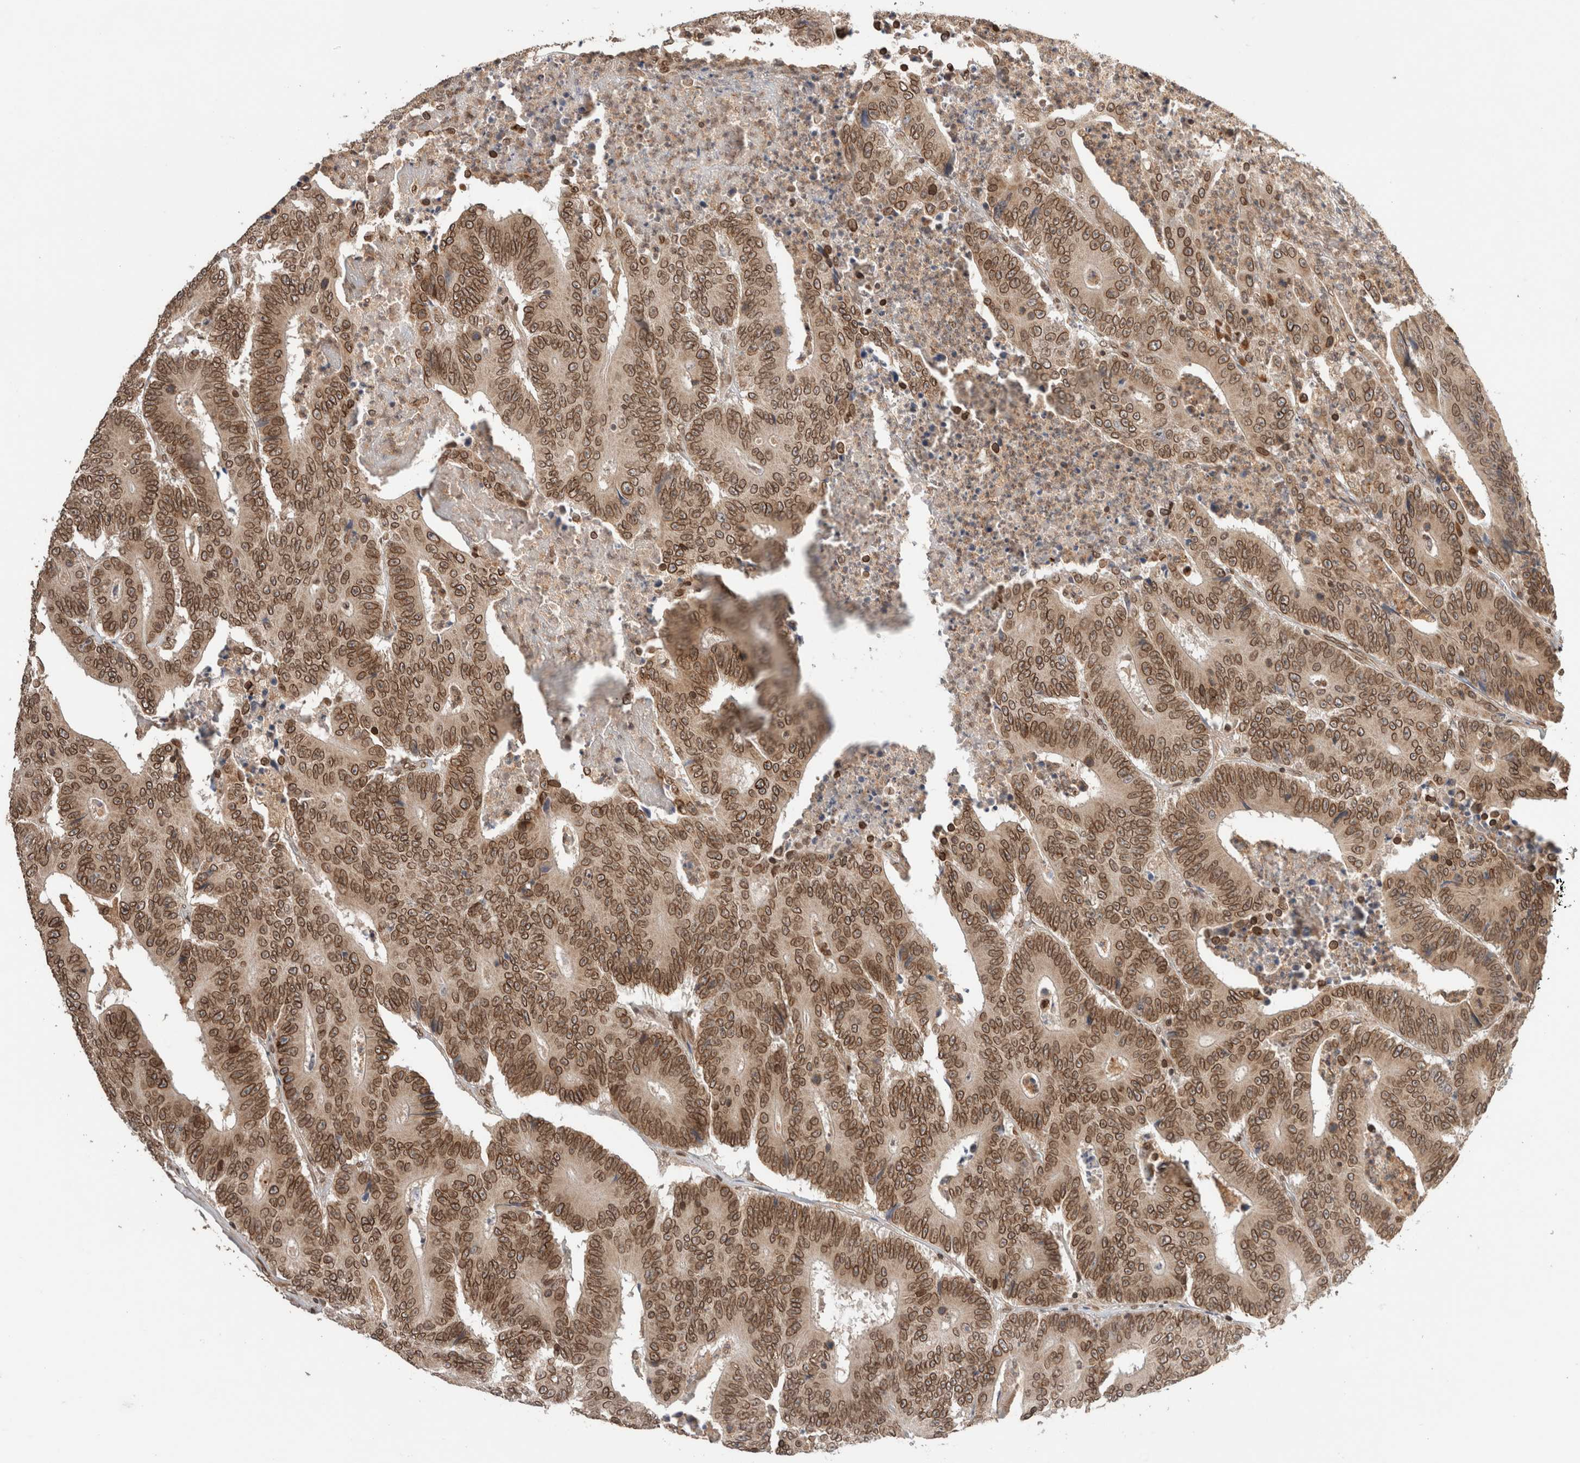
{"staining": {"intensity": "strong", "quantity": ">75%", "location": "cytoplasmic/membranous,nuclear"}, "tissue": "colorectal cancer", "cell_type": "Tumor cells", "image_type": "cancer", "snomed": [{"axis": "morphology", "description": "Adenocarcinoma, NOS"}, {"axis": "topography", "description": "Colon"}], "caption": "Immunohistochemistry image of neoplastic tissue: colorectal adenocarcinoma stained using immunohistochemistry (IHC) exhibits high levels of strong protein expression localized specifically in the cytoplasmic/membranous and nuclear of tumor cells, appearing as a cytoplasmic/membranous and nuclear brown color.", "gene": "TPR", "patient": {"sex": "male", "age": 83}}